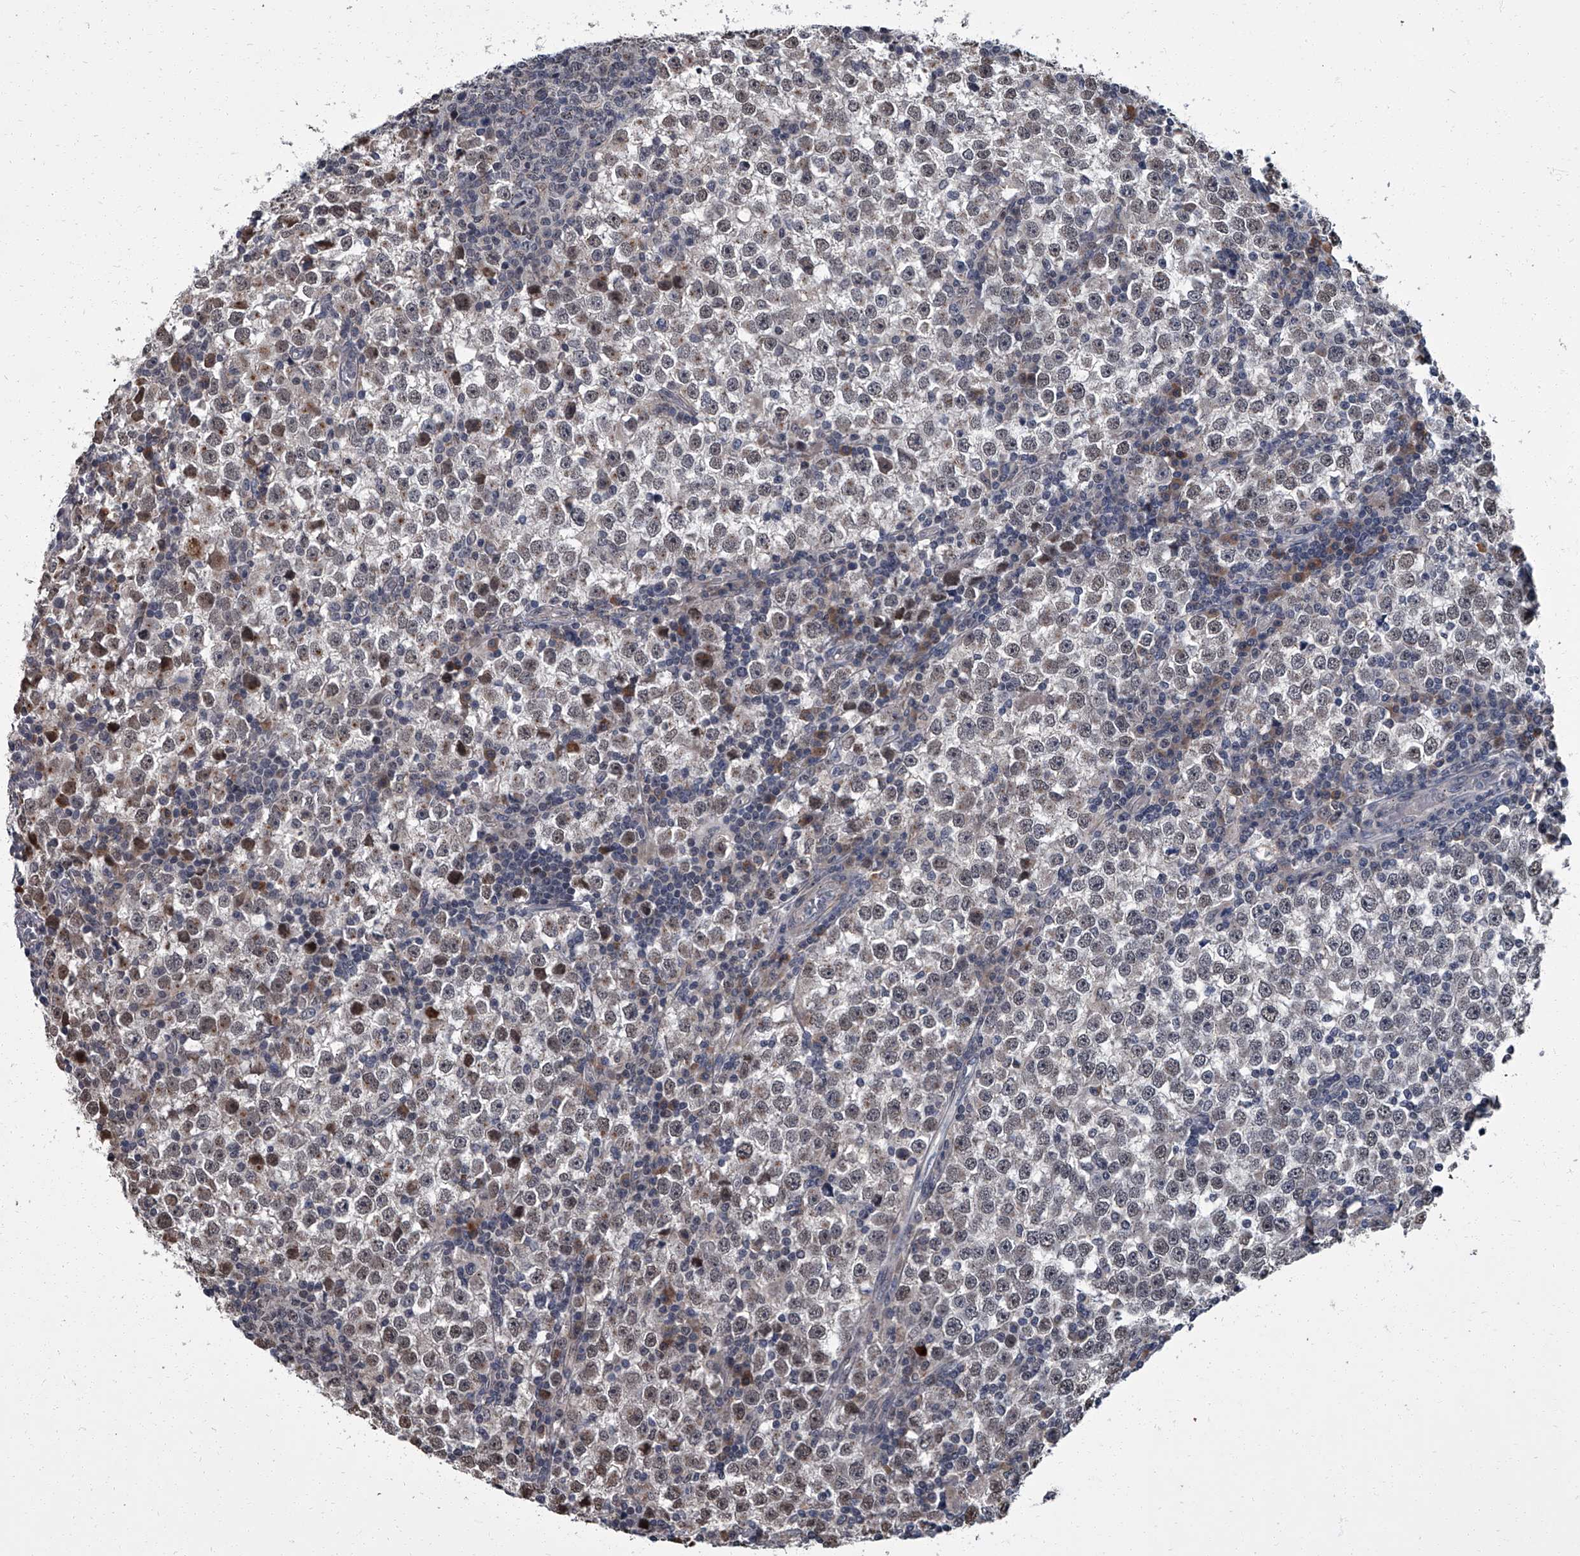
{"staining": {"intensity": "moderate", "quantity": "<25%", "location": "nuclear"}, "tissue": "testis cancer", "cell_type": "Tumor cells", "image_type": "cancer", "snomed": [{"axis": "morphology", "description": "Seminoma, NOS"}, {"axis": "topography", "description": "Testis"}], "caption": "Brown immunohistochemical staining in testis cancer (seminoma) displays moderate nuclear staining in approximately <25% of tumor cells. (Brightfield microscopy of DAB IHC at high magnification).", "gene": "ZNF274", "patient": {"sex": "male", "age": 65}}